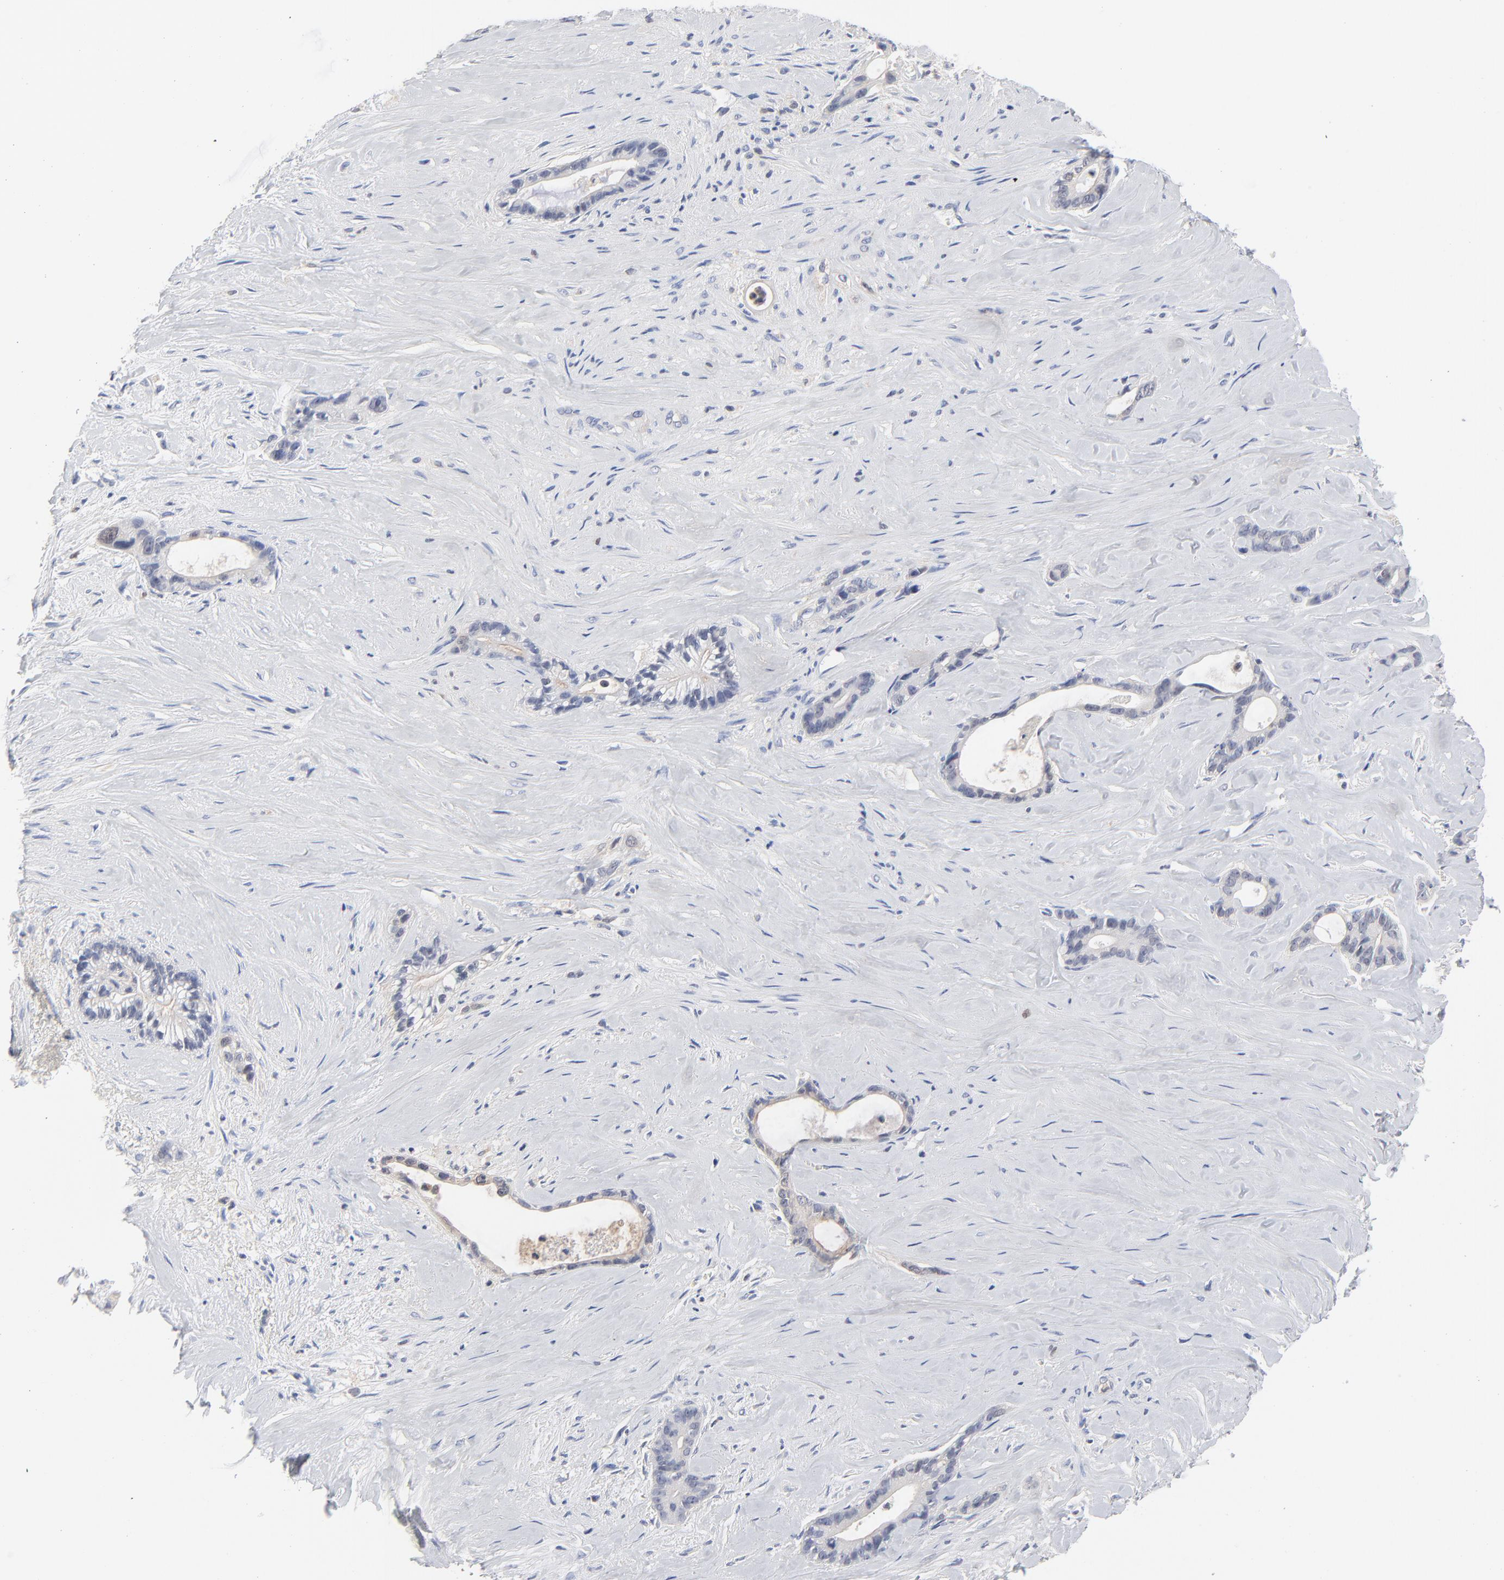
{"staining": {"intensity": "negative", "quantity": "none", "location": "none"}, "tissue": "liver cancer", "cell_type": "Tumor cells", "image_type": "cancer", "snomed": [{"axis": "morphology", "description": "Cholangiocarcinoma"}, {"axis": "topography", "description": "Liver"}], "caption": "Tumor cells show no significant expression in cholangiocarcinoma (liver). Nuclei are stained in blue.", "gene": "CAB39L", "patient": {"sex": "female", "age": 55}}